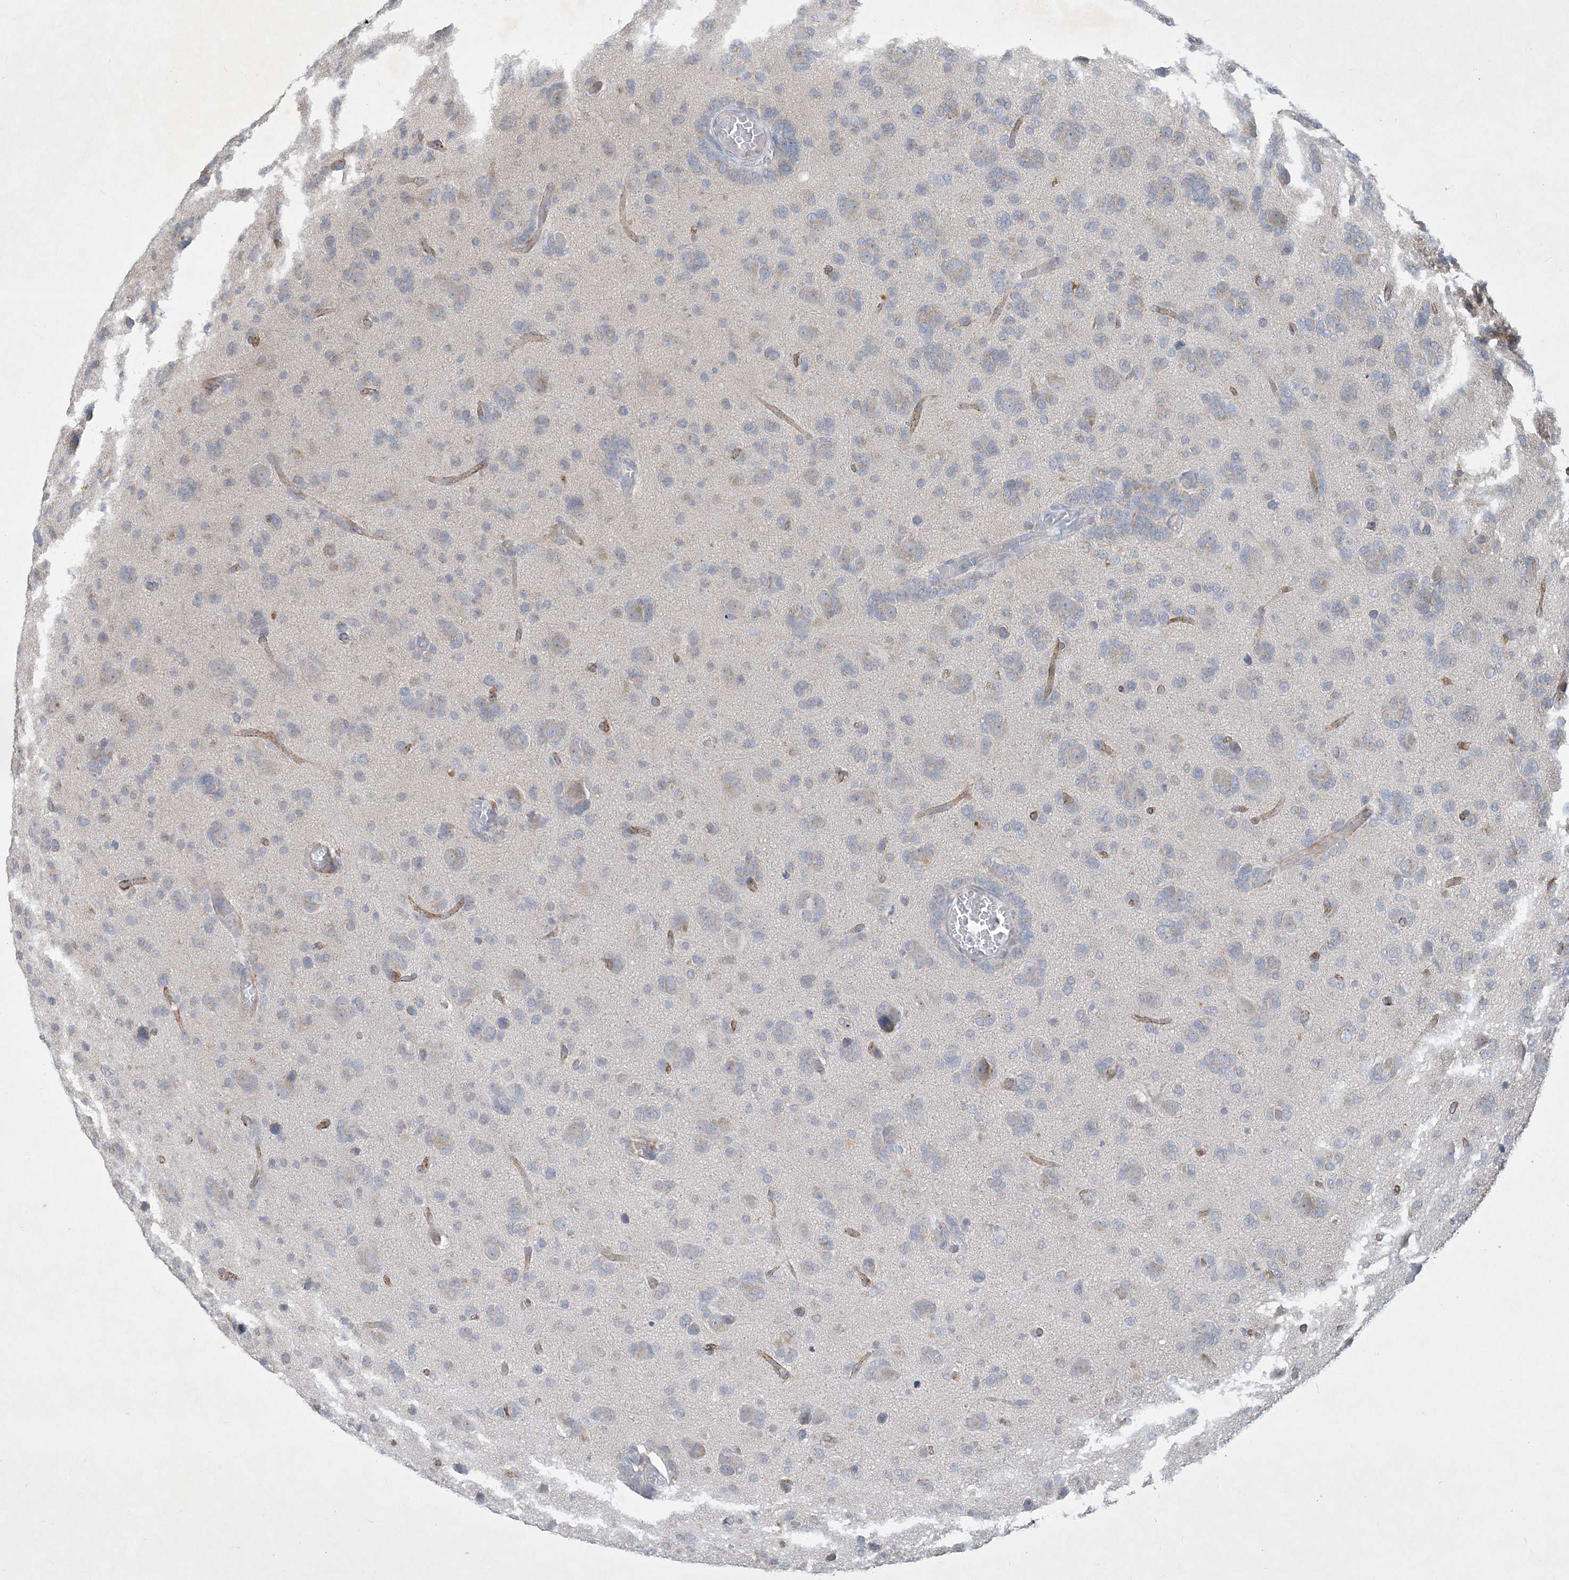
{"staining": {"intensity": "weak", "quantity": "25%-75%", "location": "cytoplasmic/membranous"}, "tissue": "glioma", "cell_type": "Tumor cells", "image_type": "cancer", "snomed": [{"axis": "morphology", "description": "Glioma, malignant, High grade"}, {"axis": "topography", "description": "Brain"}], "caption": "DAB (3,3'-diaminobenzidine) immunohistochemical staining of malignant glioma (high-grade) shows weak cytoplasmic/membranous protein staining in approximately 25%-75% of tumor cells.", "gene": "CCDC14", "patient": {"sex": "female", "age": 59}}